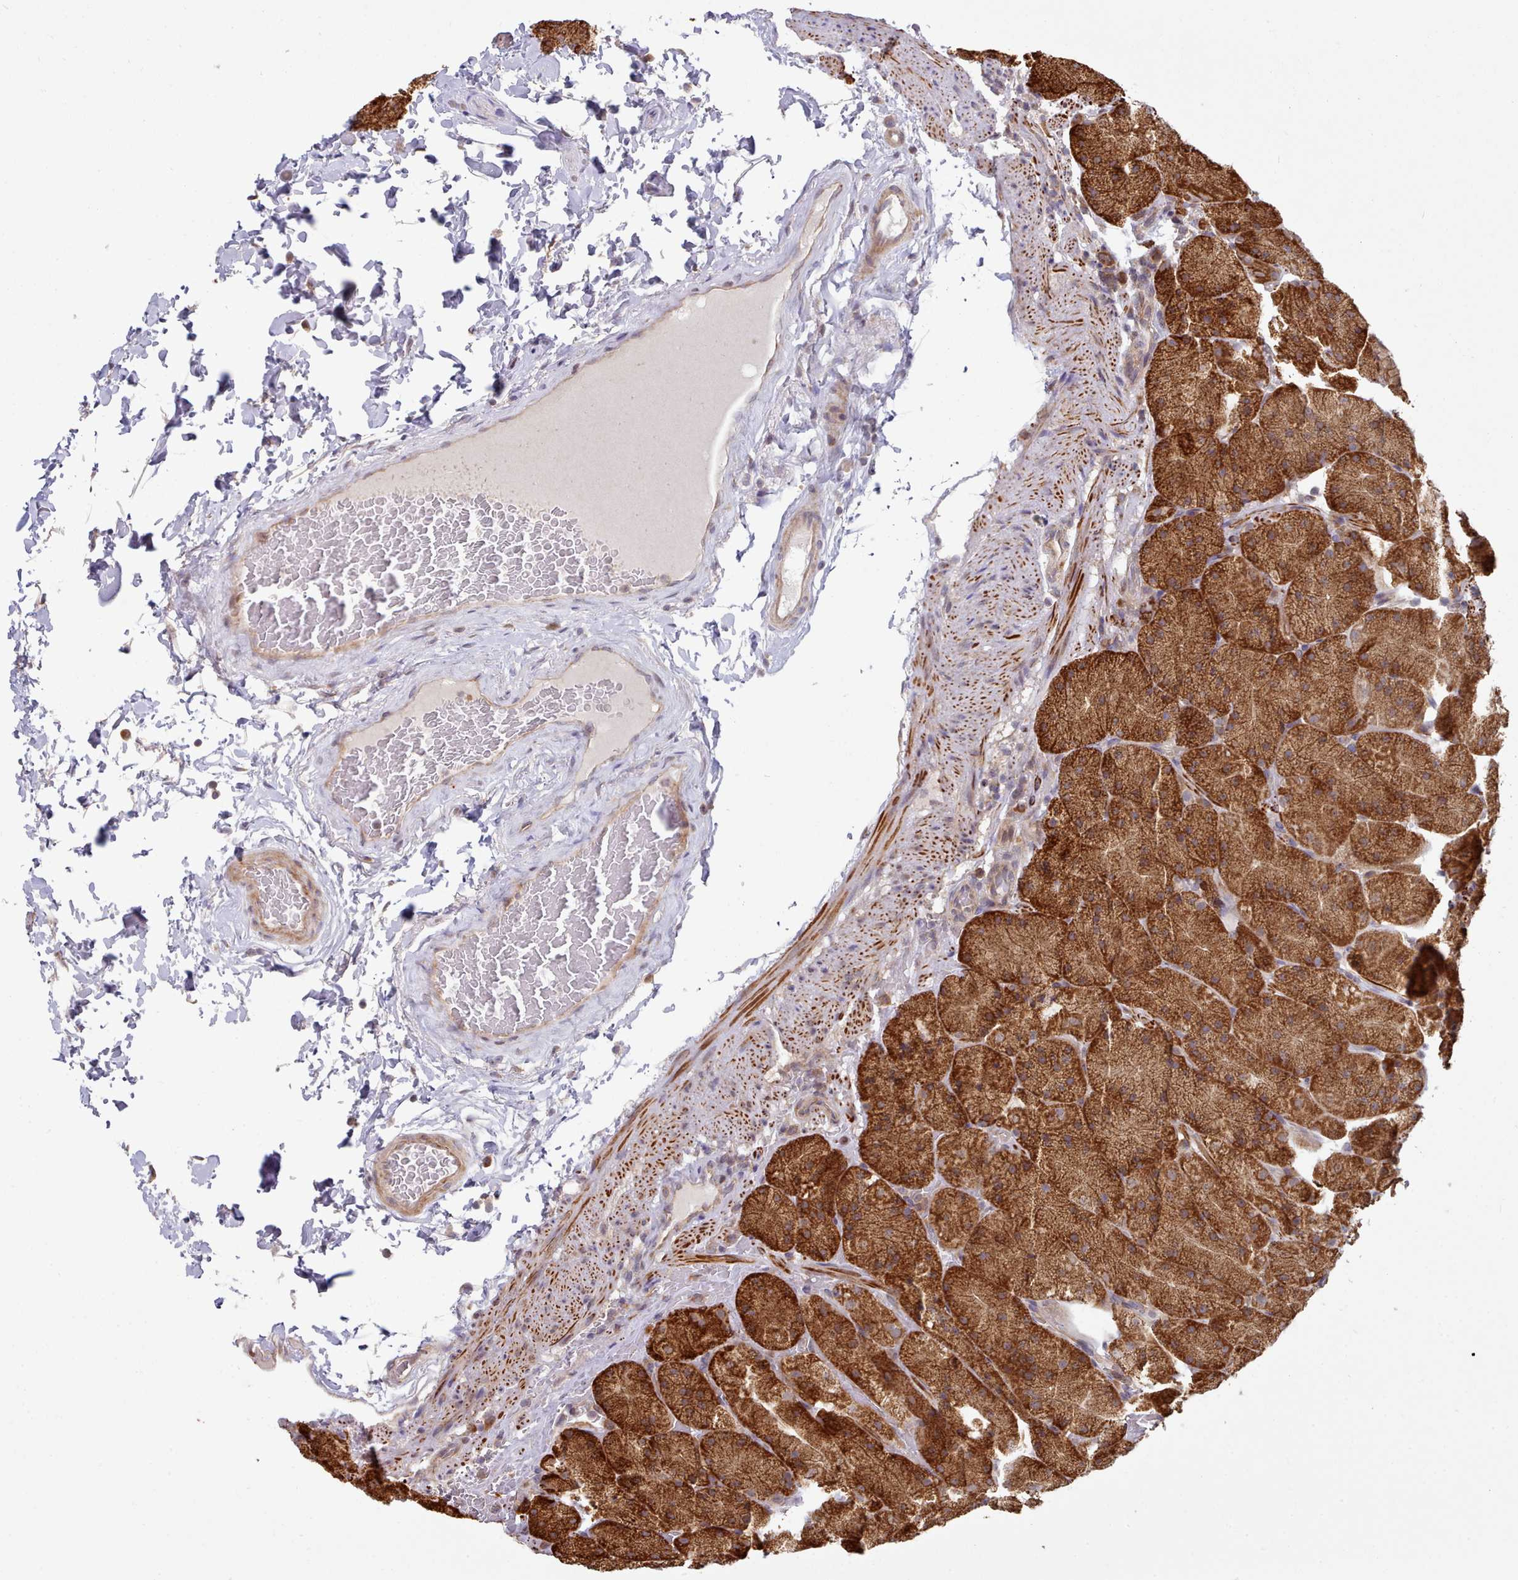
{"staining": {"intensity": "strong", "quantity": ">75%", "location": "cytoplasmic/membranous"}, "tissue": "stomach", "cell_type": "Glandular cells", "image_type": "normal", "snomed": [{"axis": "morphology", "description": "Normal tissue, NOS"}, {"axis": "topography", "description": "Stomach, upper"}, {"axis": "topography", "description": "Stomach, lower"}], "caption": "Benign stomach demonstrates strong cytoplasmic/membranous staining in approximately >75% of glandular cells, visualized by immunohistochemistry.", "gene": "TRIM26", "patient": {"sex": "male", "age": 67}}